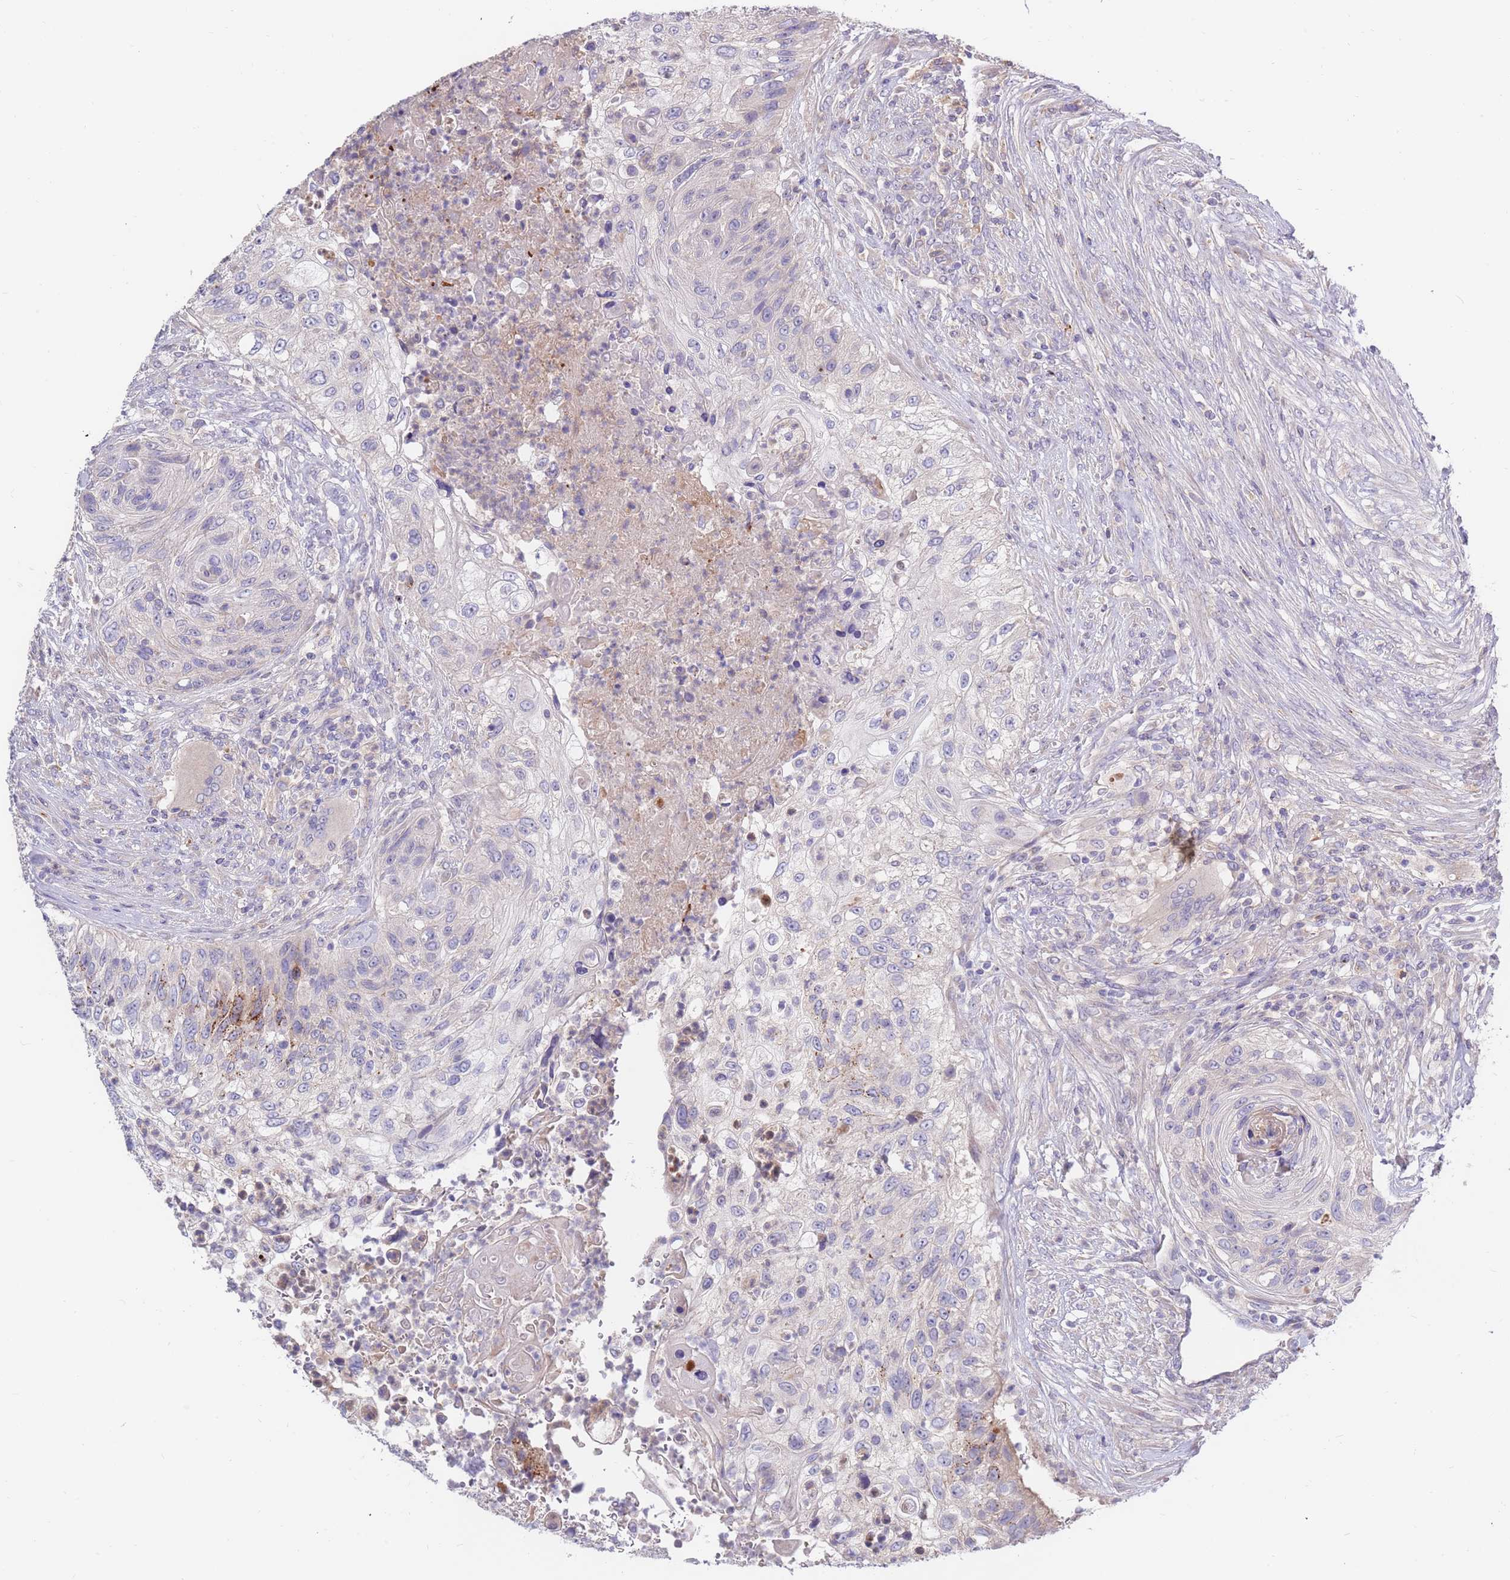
{"staining": {"intensity": "negative", "quantity": "none", "location": "none"}, "tissue": "urothelial cancer", "cell_type": "Tumor cells", "image_type": "cancer", "snomed": [{"axis": "morphology", "description": "Urothelial carcinoma, High grade"}, {"axis": "topography", "description": "Urinary bladder"}], "caption": "A histopathology image of high-grade urothelial carcinoma stained for a protein shows no brown staining in tumor cells. Nuclei are stained in blue.", "gene": "BORCS5", "patient": {"sex": "female", "age": 60}}